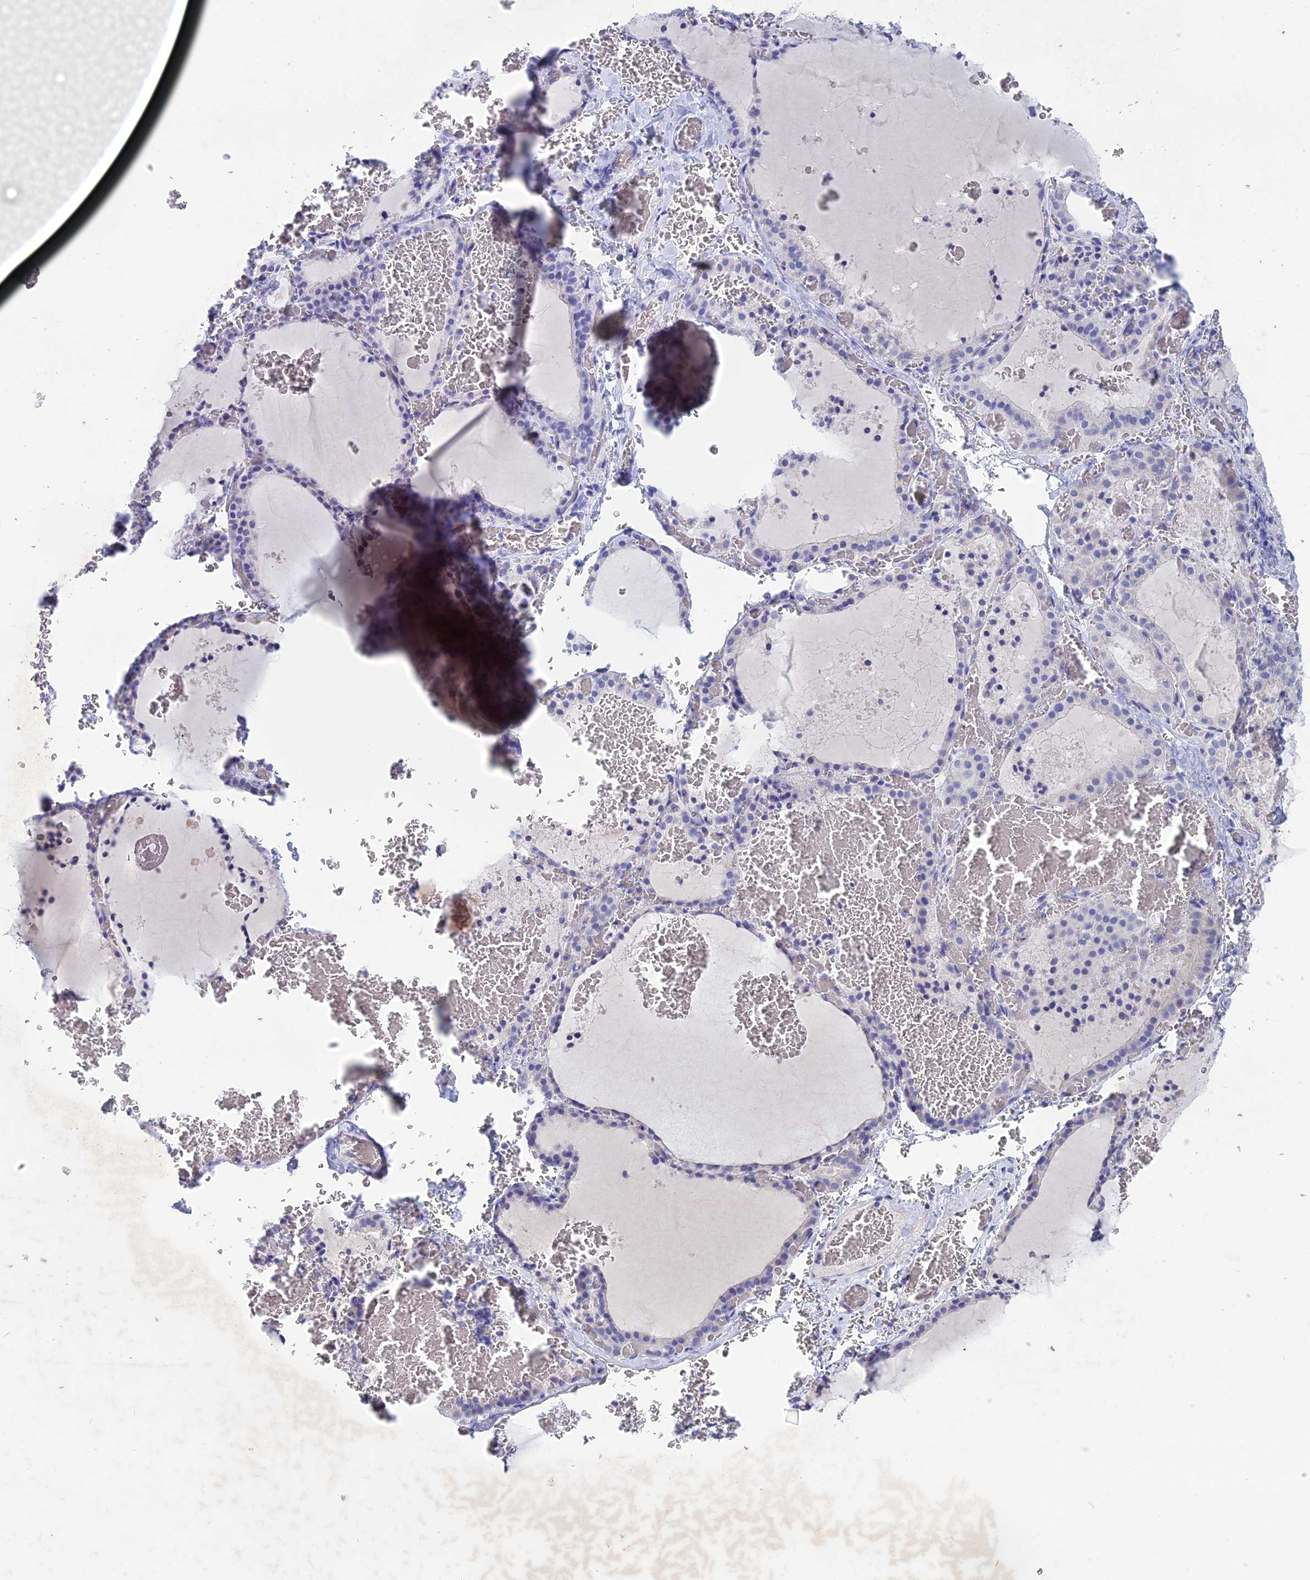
{"staining": {"intensity": "negative", "quantity": "none", "location": "none"}, "tissue": "thyroid gland", "cell_type": "Glandular cells", "image_type": "normal", "snomed": [{"axis": "morphology", "description": "Normal tissue, NOS"}, {"axis": "topography", "description": "Thyroid gland"}], "caption": "A micrograph of thyroid gland stained for a protein exhibits no brown staining in glandular cells. (DAB immunohistochemistry (IHC) with hematoxylin counter stain).", "gene": "BTBD19", "patient": {"sex": "female", "age": 39}}